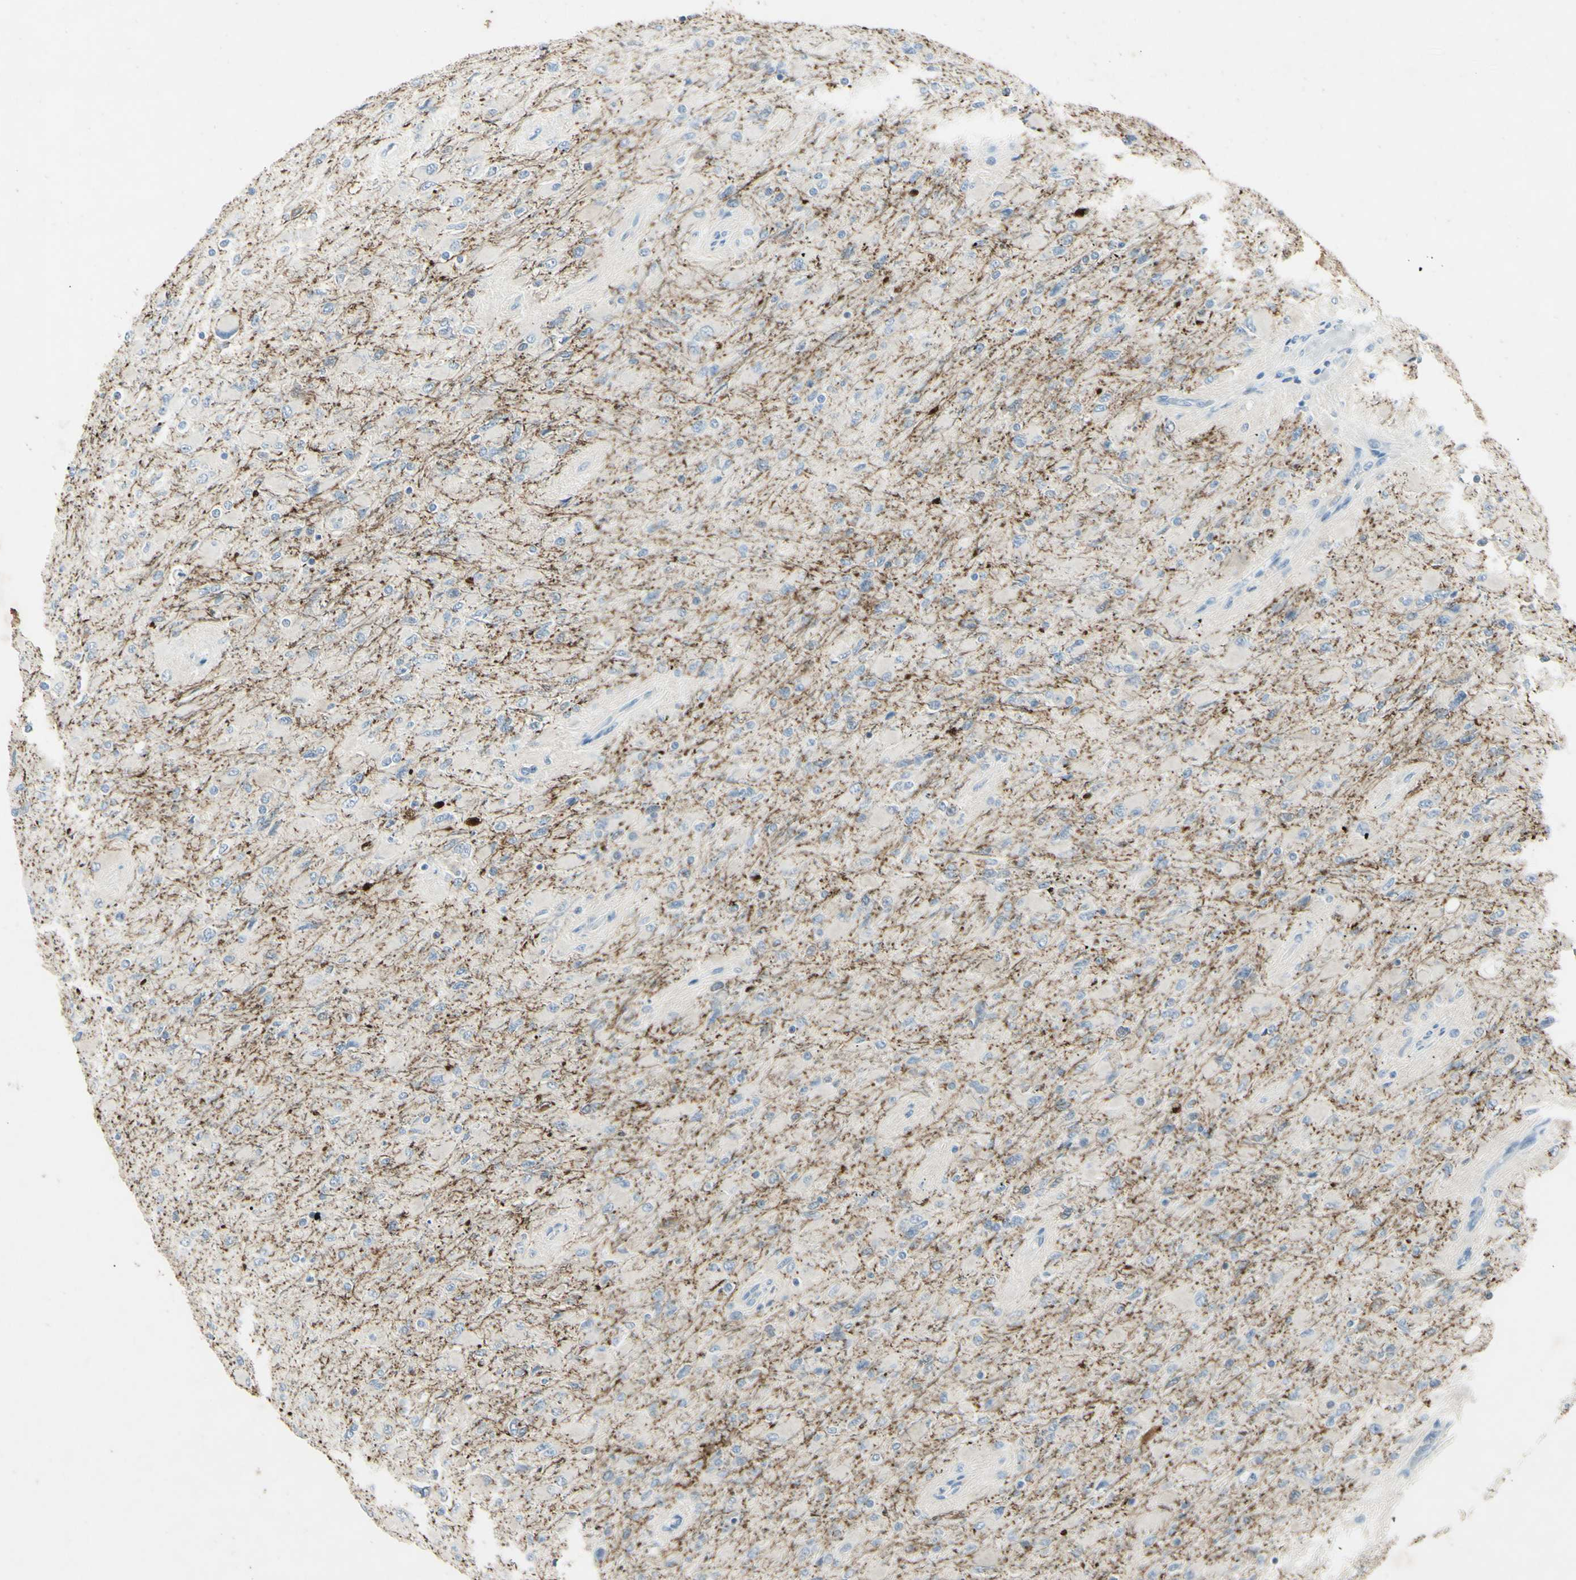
{"staining": {"intensity": "negative", "quantity": "none", "location": "none"}, "tissue": "glioma", "cell_type": "Tumor cells", "image_type": "cancer", "snomed": [{"axis": "morphology", "description": "Glioma, malignant, High grade"}, {"axis": "topography", "description": "Cerebral cortex"}], "caption": "Malignant high-grade glioma stained for a protein using immunohistochemistry demonstrates no positivity tumor cells.", "gene": "SNAP91", "patient": {"sex": "female", "age": 36}}